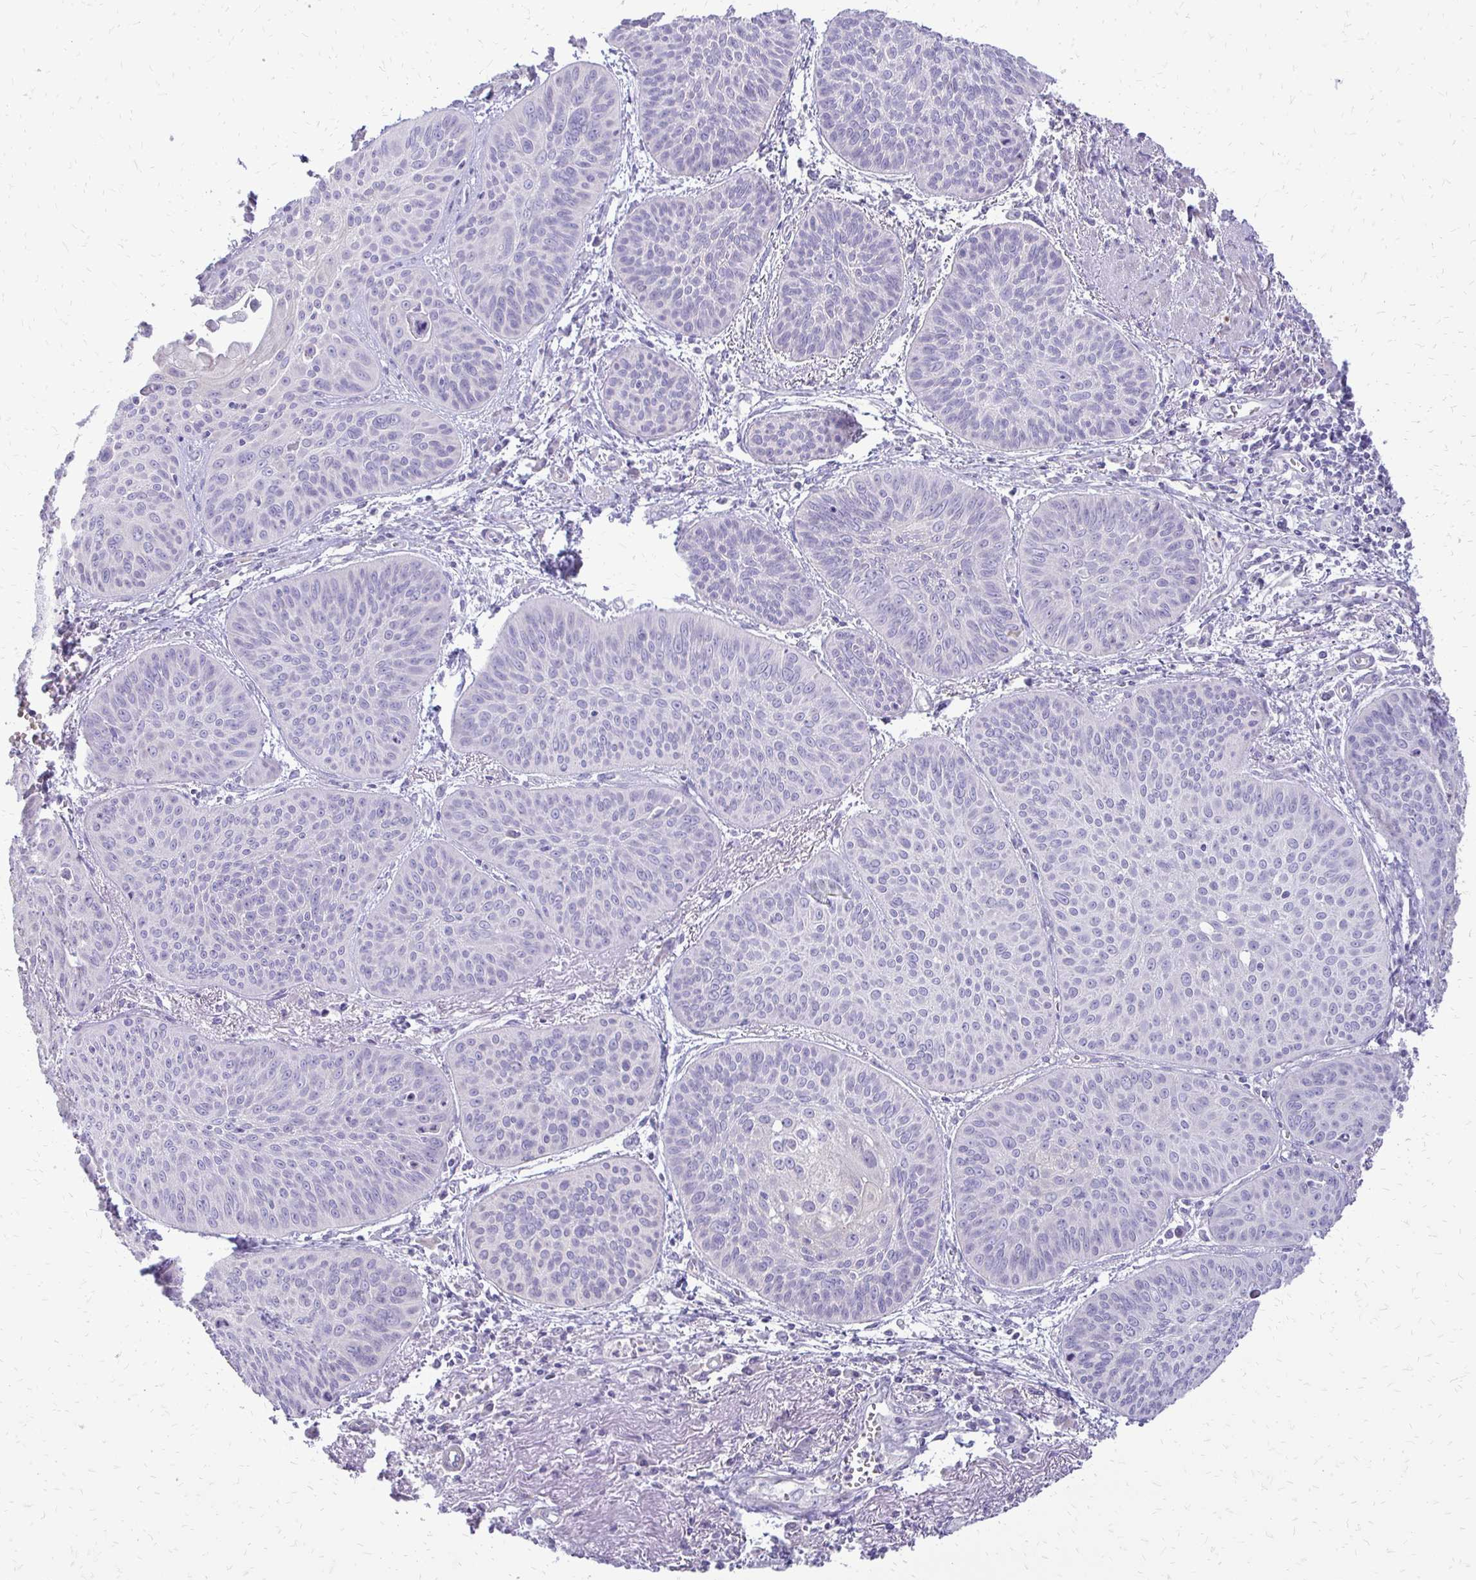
{"staining": {"intensity": "negative", "quantity": "none", "location": "none"}, "tissue": "lung cancer", "cell_type": "Tumor cells", "image_type": "cancer", "snomed": [{"axis": "morphology", "description": "Squamous cell carcinoma, NOS"}, {"axis": "topography", "description": "Lung"}], "caption": "Immunohistochemistry image of lung squamous cell carcinoma stained for a protein (brown), which exhibits no expression in tumor cells.", "gene": "ALPG", "patient": {"sex": "male", "age": 74}}